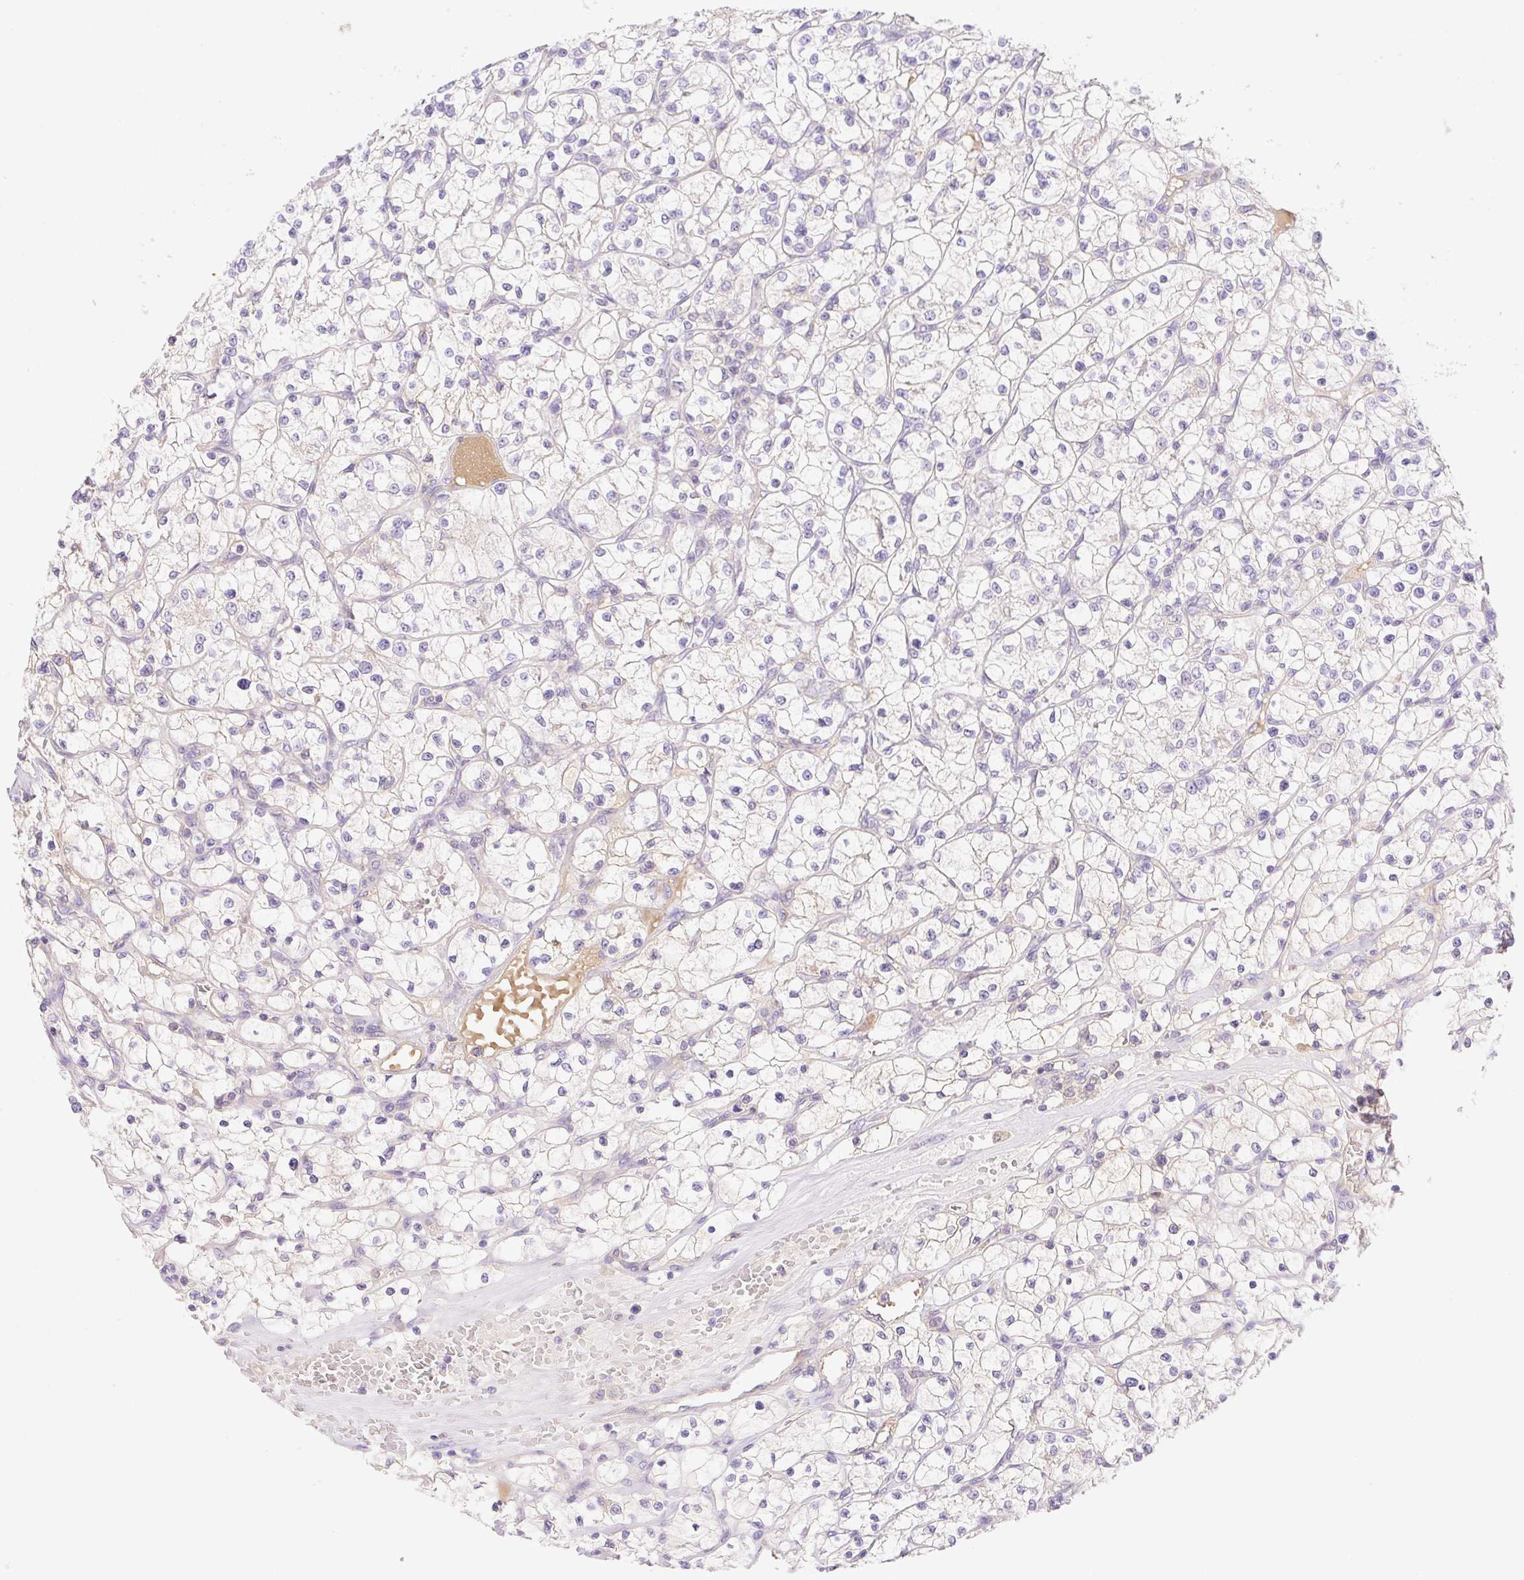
{"staining": {"intensity": "negative", "quantity": "none", "location": "none"}, "tissue": "renal cancer", "cell_type": "Tumor cells", "image_type": "cancer", "snomed": [{"axis": "morphology", "description": "Adenocarcinoma, NOS"}, {"axis": "topography", "description": "Kidney"}], "caption": "Tumor cells show no significant protein expression in renal cancer (adenocarcinoma).", "gene": "DENND5A", "patient": {"sex": "female", "age": 64}}